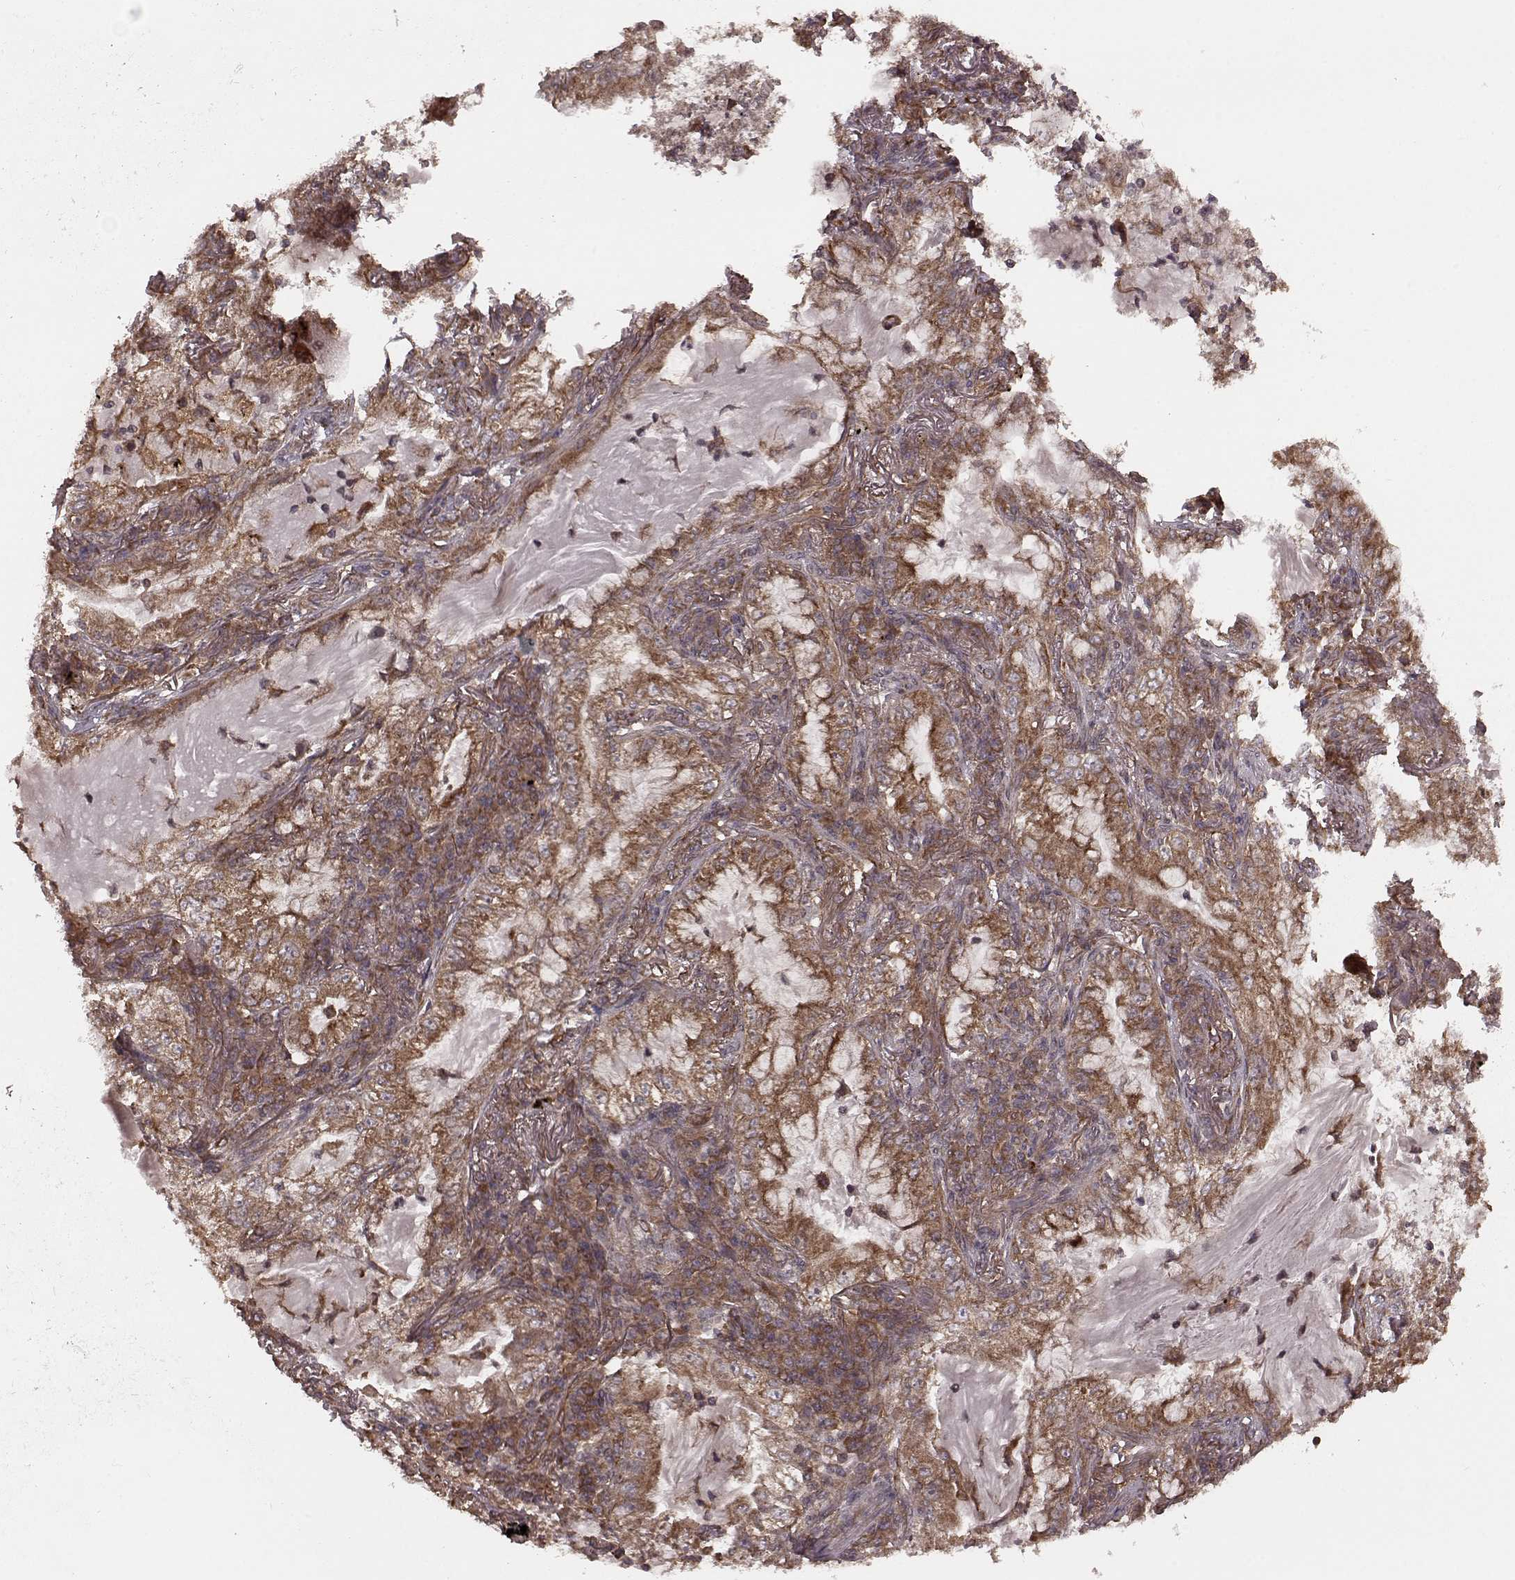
{"staining": {"intensity": "strong", "quantity": ">75%", "location": "cytoplasmic/membranous"}, "tissue": "lung cancer", "cell_type": "Tumor cells", "image_type": "cancer", "snomed": [{"axis": "morphology", "description": "Adenocarcinoma, NOS"}, {"axis": "topography", "description": "Lung"}], "caption": "Lung cancer (adenocarcinoma) was stained to show a protein in brown. There is high levels of strong cytoplasmic/membranous positivity in about >75% of tumor cells. Ihc stains the protein of interest in brown and the nuclei are stained blue.", "gene": "AGPAT1", "patient": {"sex": "female", "age": 73}}